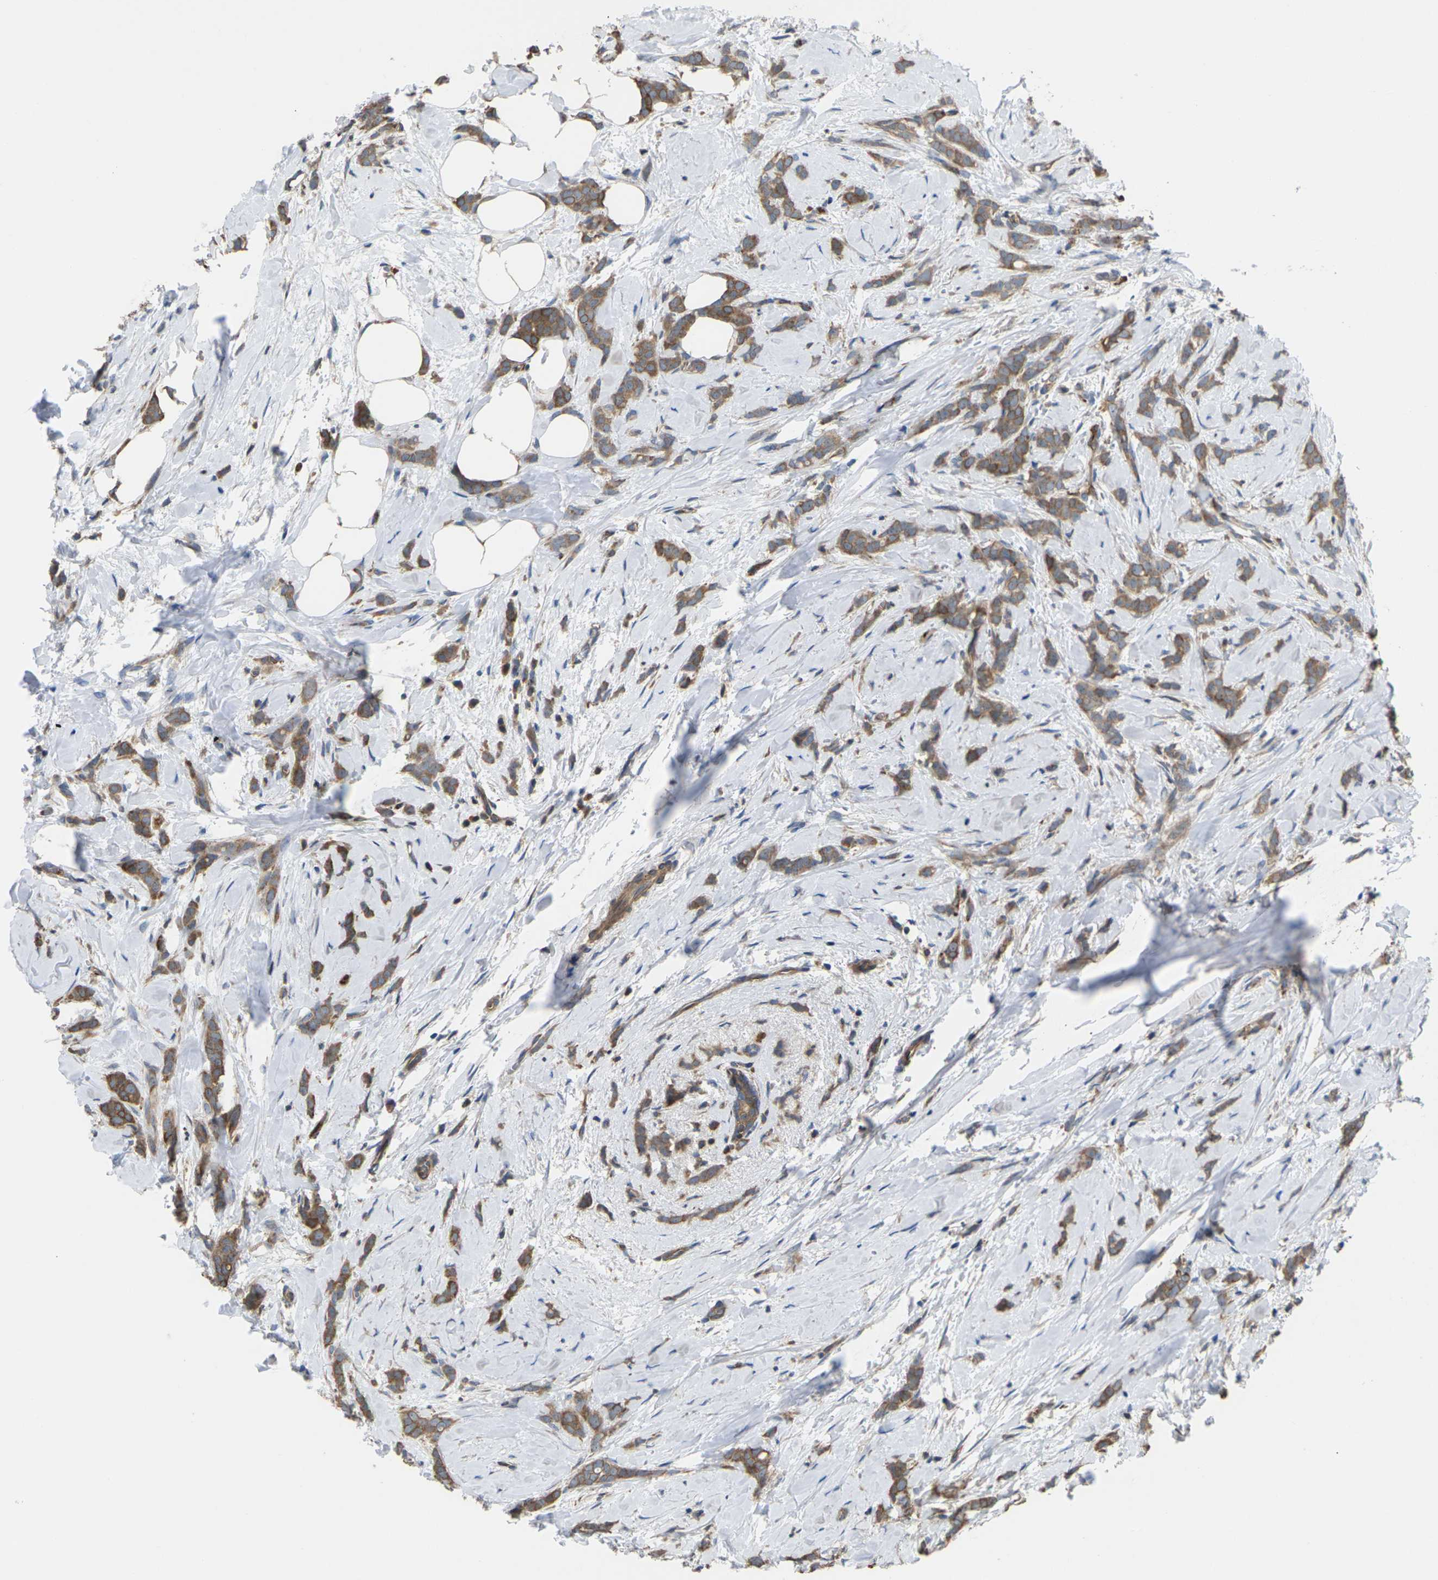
{"staining": {"intensity": "moderate", "quantity": ">75%", "location": "cytoplasmic/membranous"}, "tissue": "breast cancer", "cell_type": "Tumor cells", "image_type": "cancer", "snomed": [{"axis": "morphology", "description": "Lobular carcinoma, in situ"}, {"axis": "morphology", "description": "Lobular carcinoma"}, {"axis": "topography", "description": "Breast"}], "caption": "IHC staining of breast cancer, which displays medium levels of moderate cytoplasmic/membranous expression in approximately >75% of tumor cells indicating moderate cytoplasmic/membranous protein positivity. The staining was performed using DAB (3,3'-diaminobenzidine) (brown) for protein detection and nuclei were counterstained in hematoxylin (blue).", "gene": "TIAM1", "patient": {"sex": "female", "age": 41}}